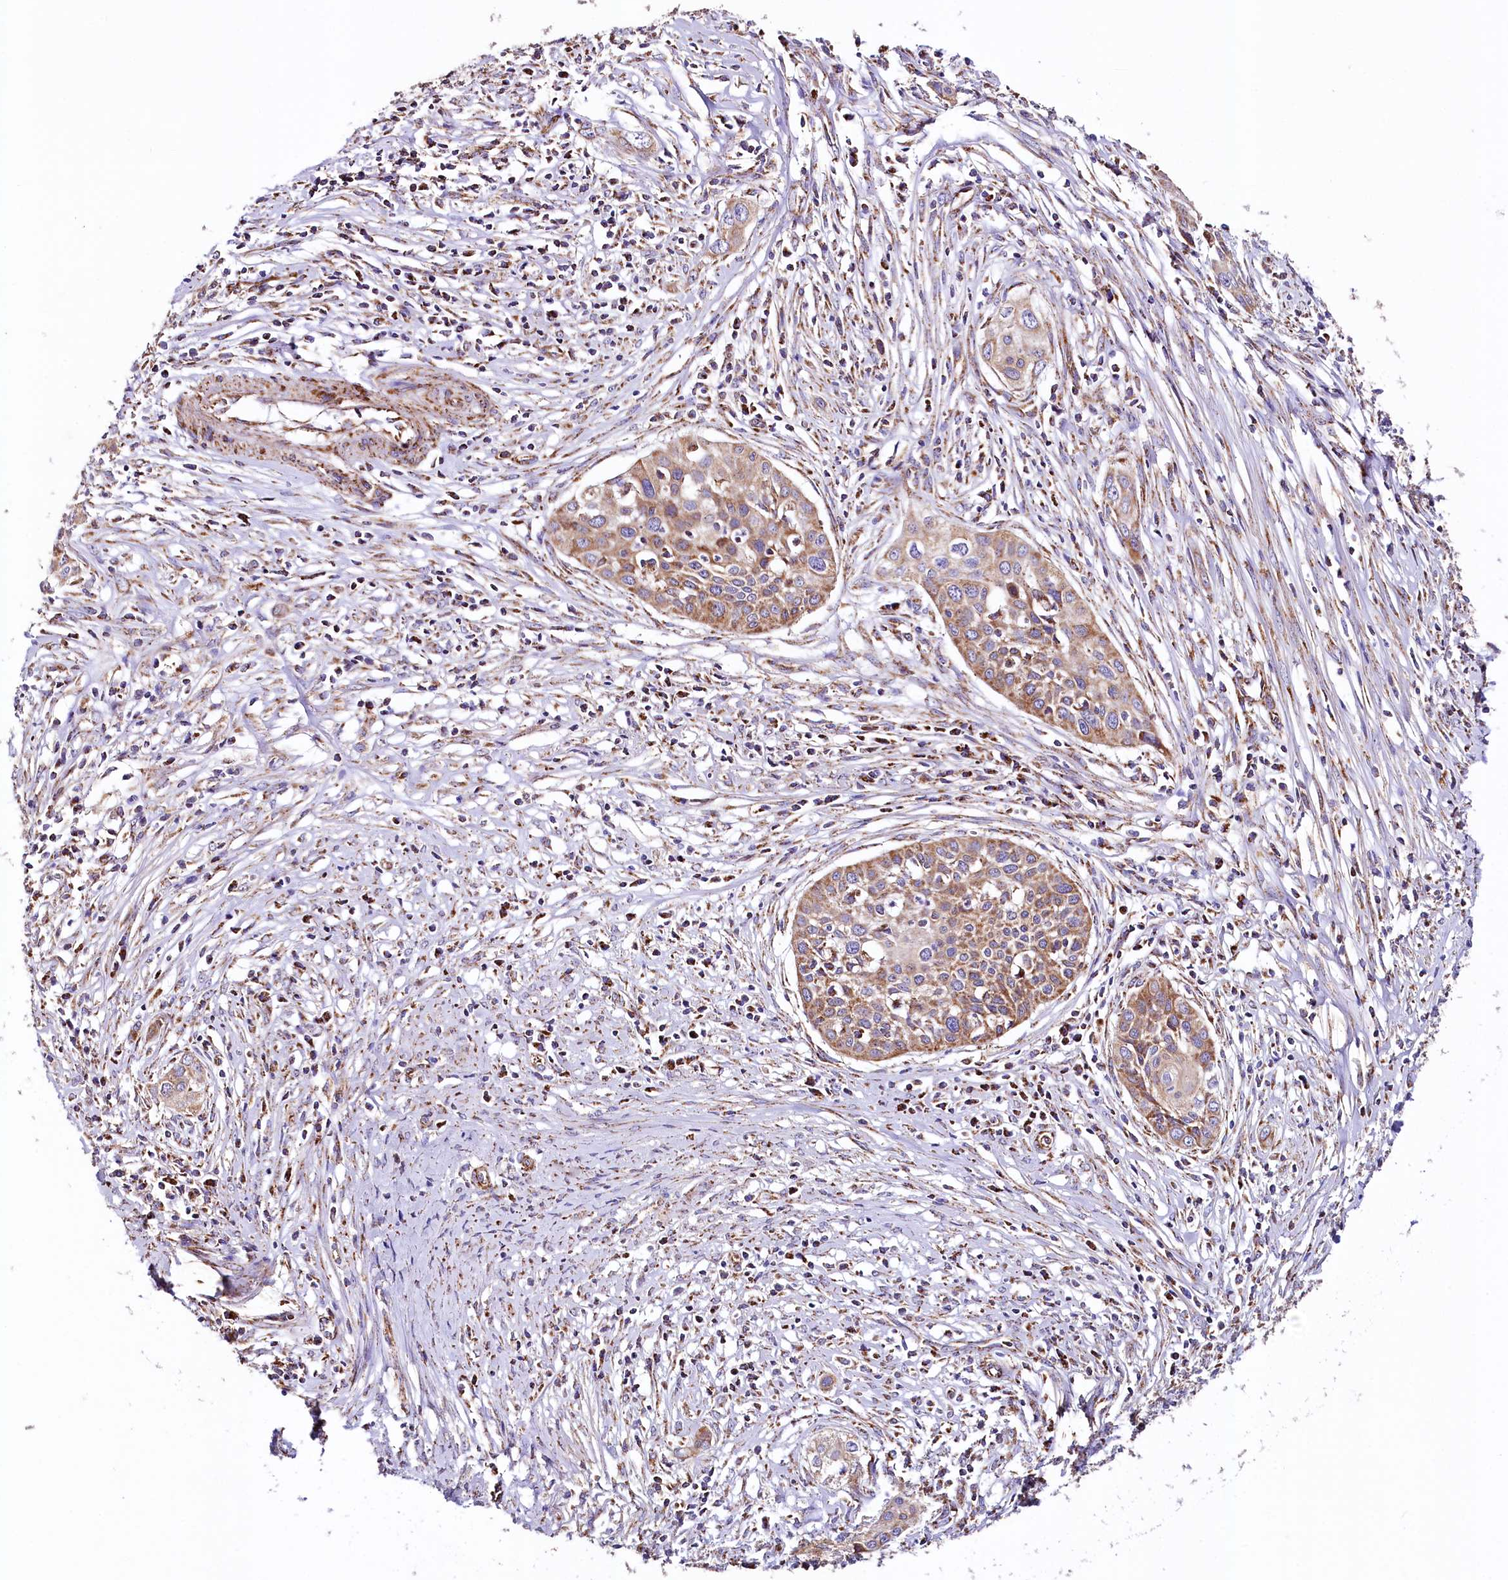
{"staining": {"intensity": "moderate", "quantity": ">75%", "location": "cytoplasmic/membranous"}, "tissue": "cervical cancer", "cell_type": "Tumor cells", "image_type": "cancer", "snomed": [{"axis": "morphology", "description": "Squamous cell carcinoma, NOS"}, {"axis": "topography", "description": "Cervix"}], "caption": "Immunohistochemistry staining of cervical cancer (squamous cell carcinoma), which exhibits medium levels of moderate cytoplasmic/membranous staining in about >75% of tumor cells indicating moderate cytoplasmic/membranous protein staining. The staining was performed using DAB (brown) for protein detection and nuclei were counterstained in hematoxylin (blue).", "gene": "APLP2", "patient": {"sex": "female", "age": 34}}